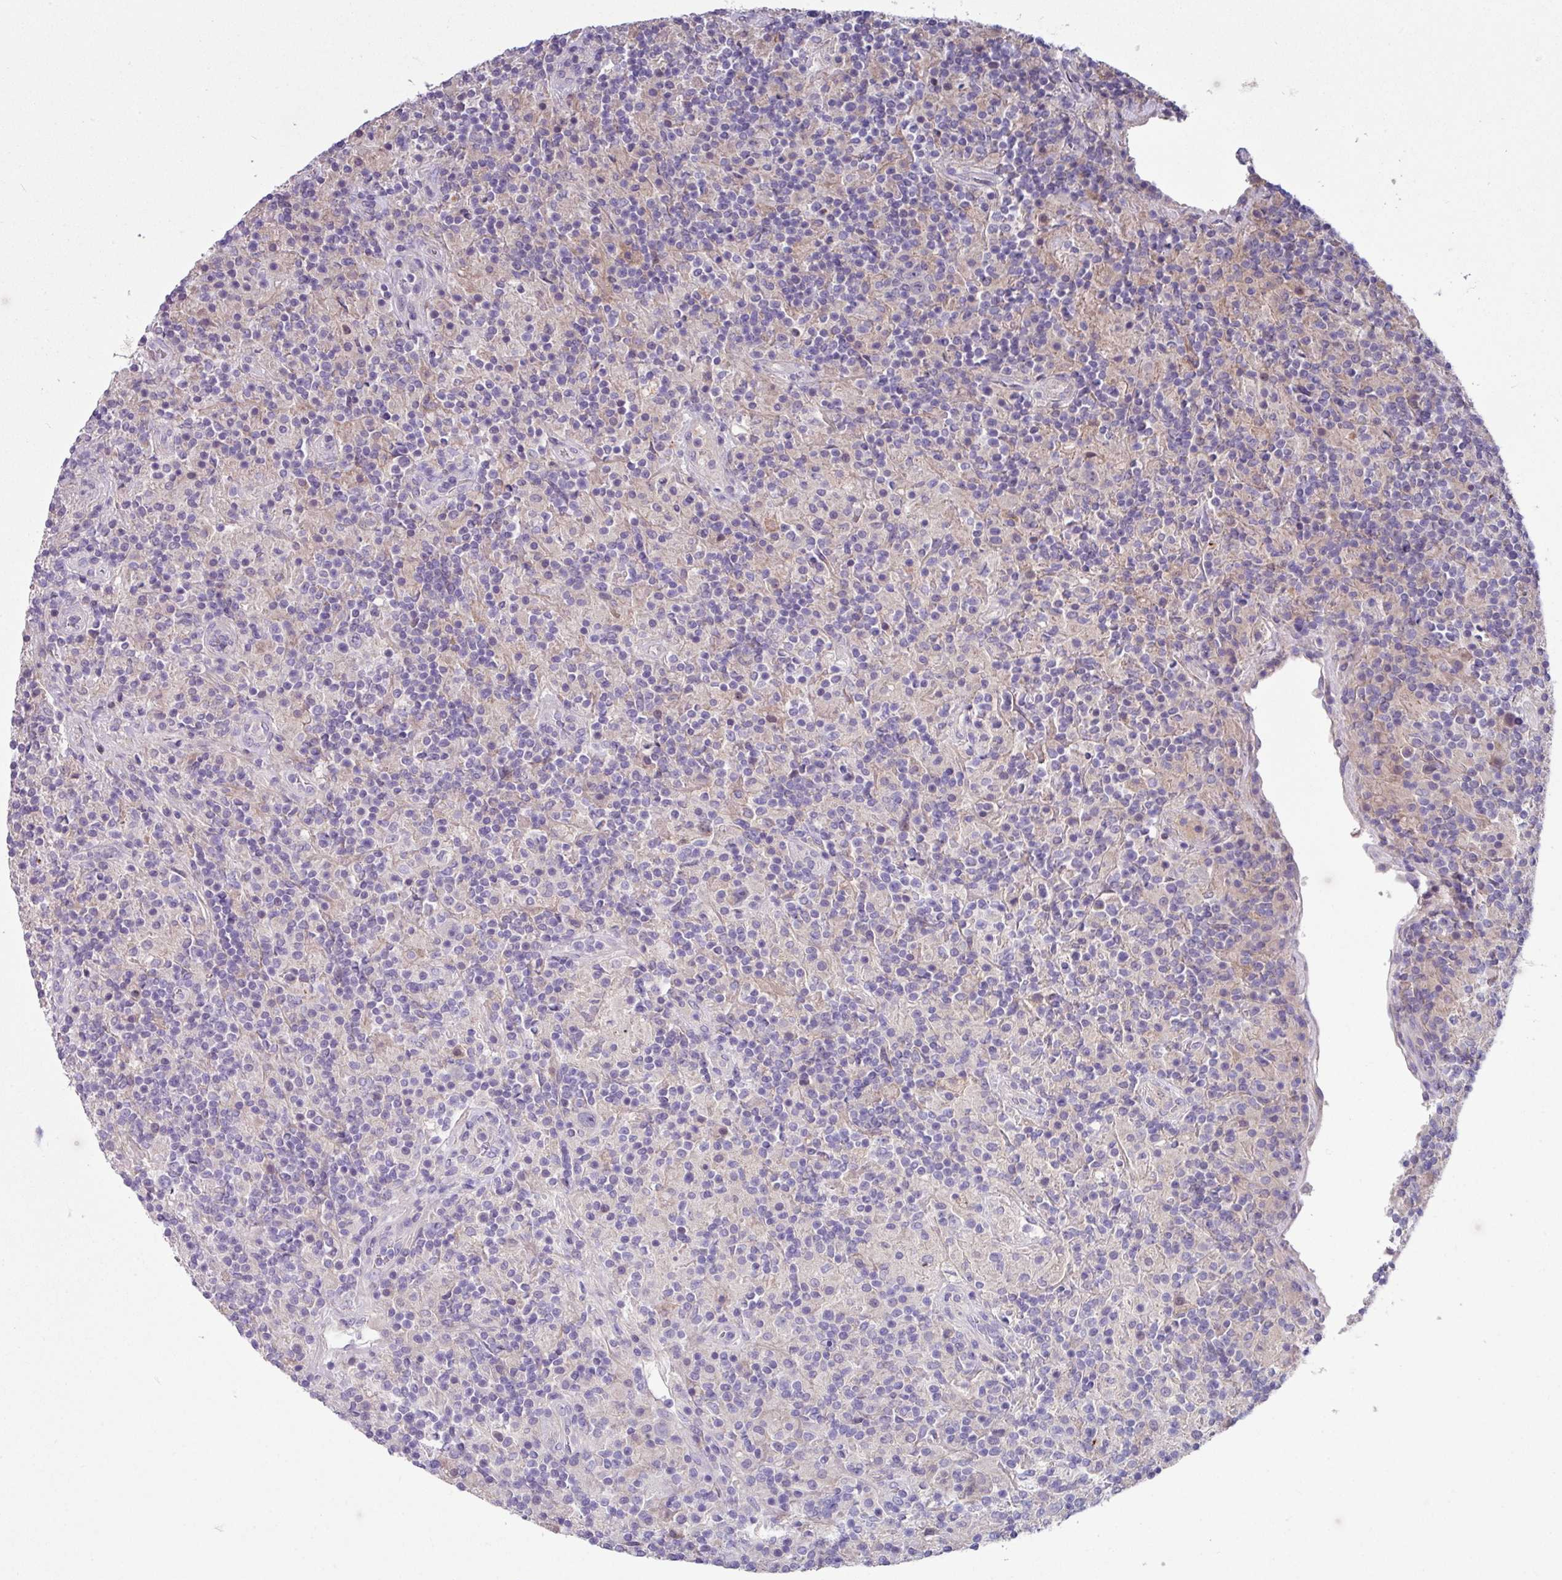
{"staining": {"intensity": "negative", "quantity": "none", "location": "none"}, "tissue": "lymphoma", "cell_type": "Tumor cells", "image_type": "cancer", "snomed": [{"axis": "morphology", "description": "Hodgkin's disease, NOS"}, {"axis": "topography", "description": "Lymph node"}], "caption": "IHC histopathology image of human Hodgkin's disease stained for a protein (brown), which exhibits no staining in tumor cells.", "gene": "IQCJ", "patient": {"sex": "male", "age": 70}}